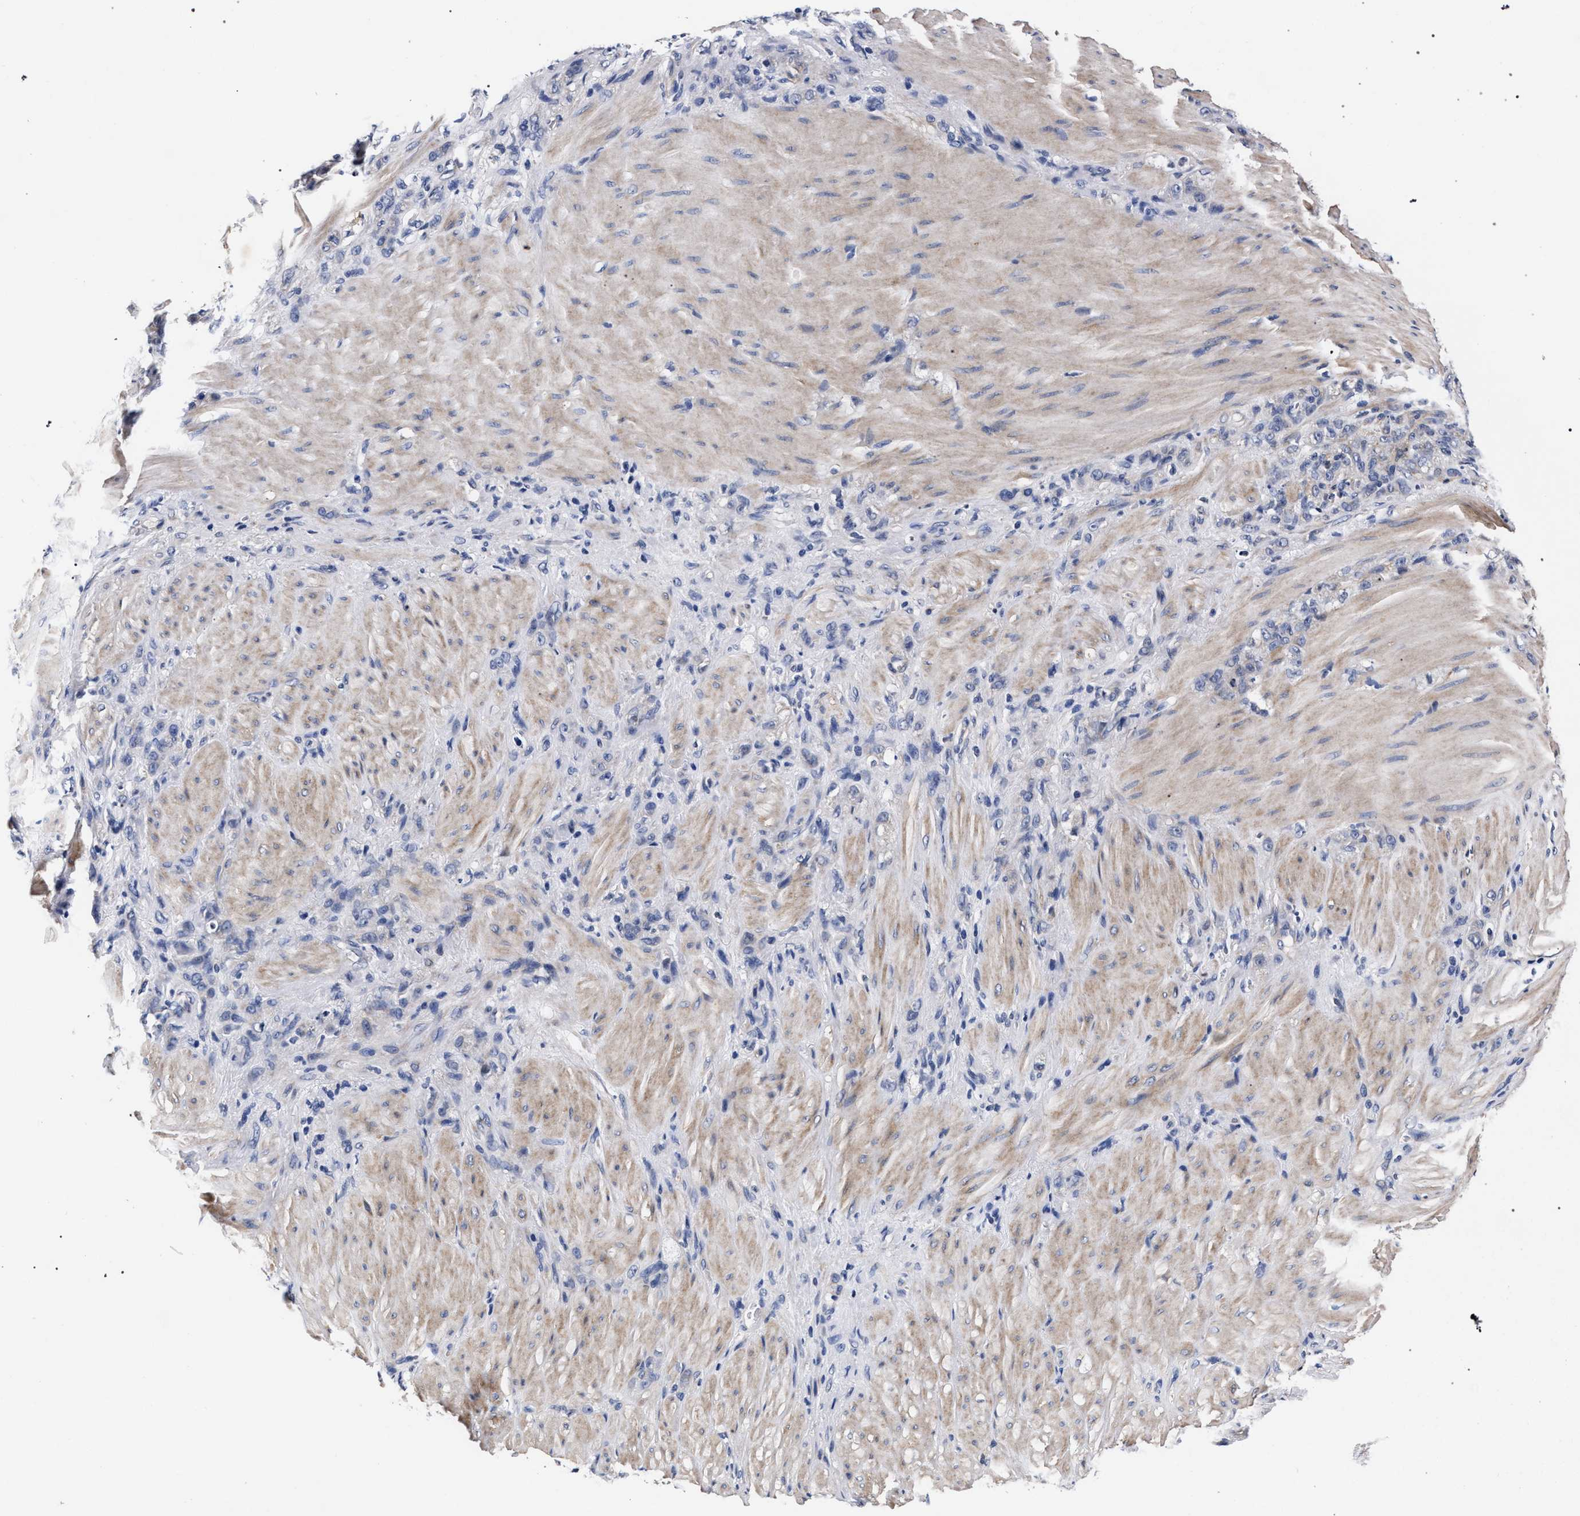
{"staining": {"intensity": "negative", "quantity": "none", "location": "none"}, "tissue": "stomach cancer", "cell_type": "Tumor cells", "image_type": "cancer", "snomed": [{"axis": "morphology", "description": "Normal tissue, NOS"}, {"axis": "morphology", "description": "Adenocarcinoma, NOS"}, {"axis": "topography", "description": "Stomach"}], "caption": "Immunohistochemistry of stomach cancer demonstrates no positivity in tumor cells. Nuclei are stained in blue.", "gene": "CFAP95", "patient": {"sex": "male", "age": 82}}